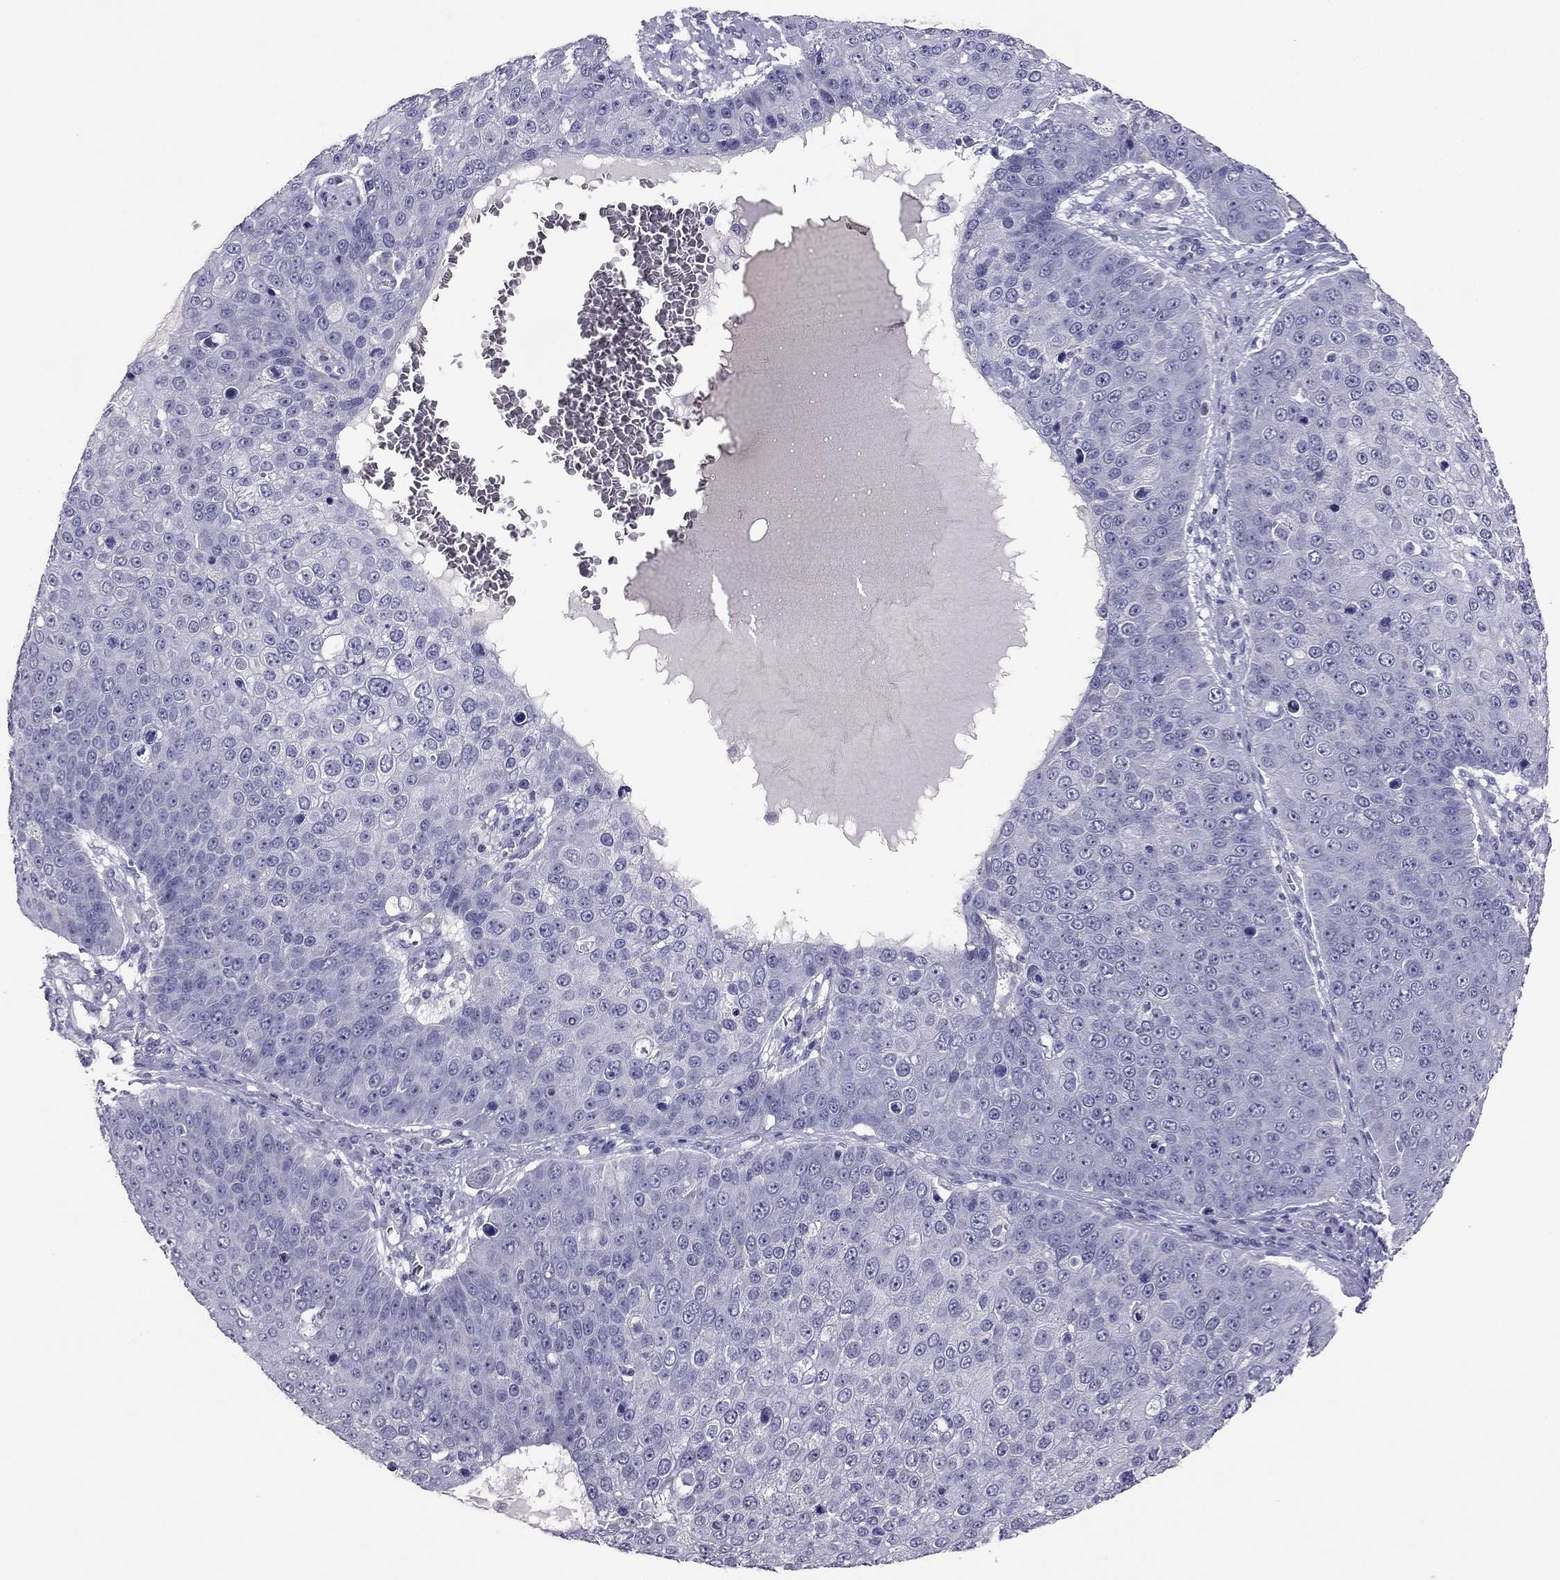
{"staining": {"intensity": "negative", "quantity": "none", "location": "none"}, "tissue": "skin cancer", "cell_type": "Tumor cells", "image_type": "cancer", "snomed": [{"axis": "morphology", "description": "Squamous cell carcinoma, NOS"}, {"axis": "topography", "description": "Skin"}], "caption": "This histopathology image is of skin squamous cell carcinoma stained with immunohistochemistry (IHC) to label a protein in brown with the nuclei are counter-stained blue. There is no staining in tumor cells.", "gene": "RHO", "patient": {"sex": "male", "age": 71}}